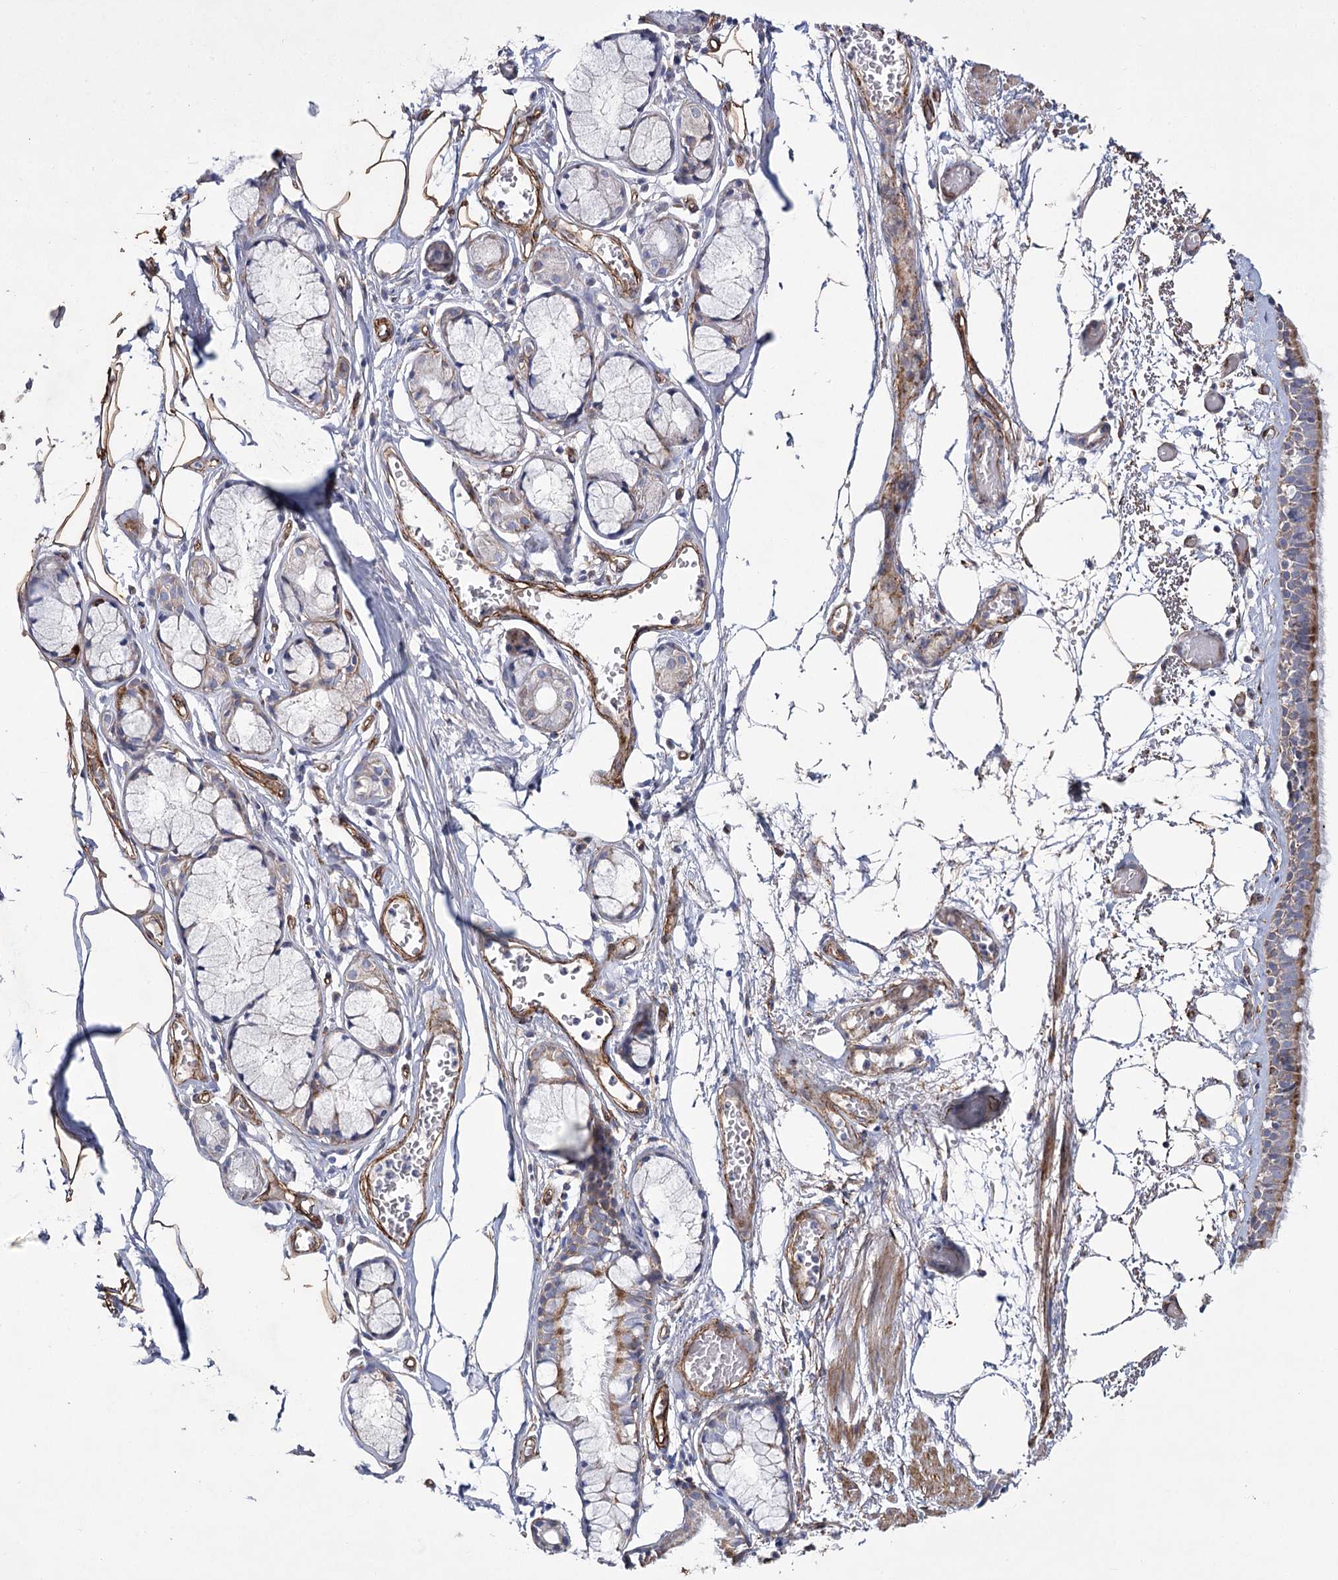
{"staining": {"intensity": "moderate", "quantity": "25%-75%", "location": "cytoplasmic/membranous"}, "tissue": "bronchus", "cell_type": "Respiratory epithelial cells", "image_type": "normal", "snomed": [{"axis": "morphology", "description": "Normal tissue, NOS"}, {"axis": "topography", "description": "Bronchus"}, {"axis": "topography", "description": "Lung"}], "caption": "High-power microscopy captured an IHC image of normal bronchus, revealing moderate cytoplasmic/membranous staining in approximately 25%-75% of respiratory epithelial cells. The staining was performed using DAB (3,3'-diaminobenzidine) to visualize the protein expression in brown, while the nuclei were stained in blue with hematoxylin (Magnification: 20x).", "gene": "TMEM164", "patient": {"sex": "male", "age": 56}}